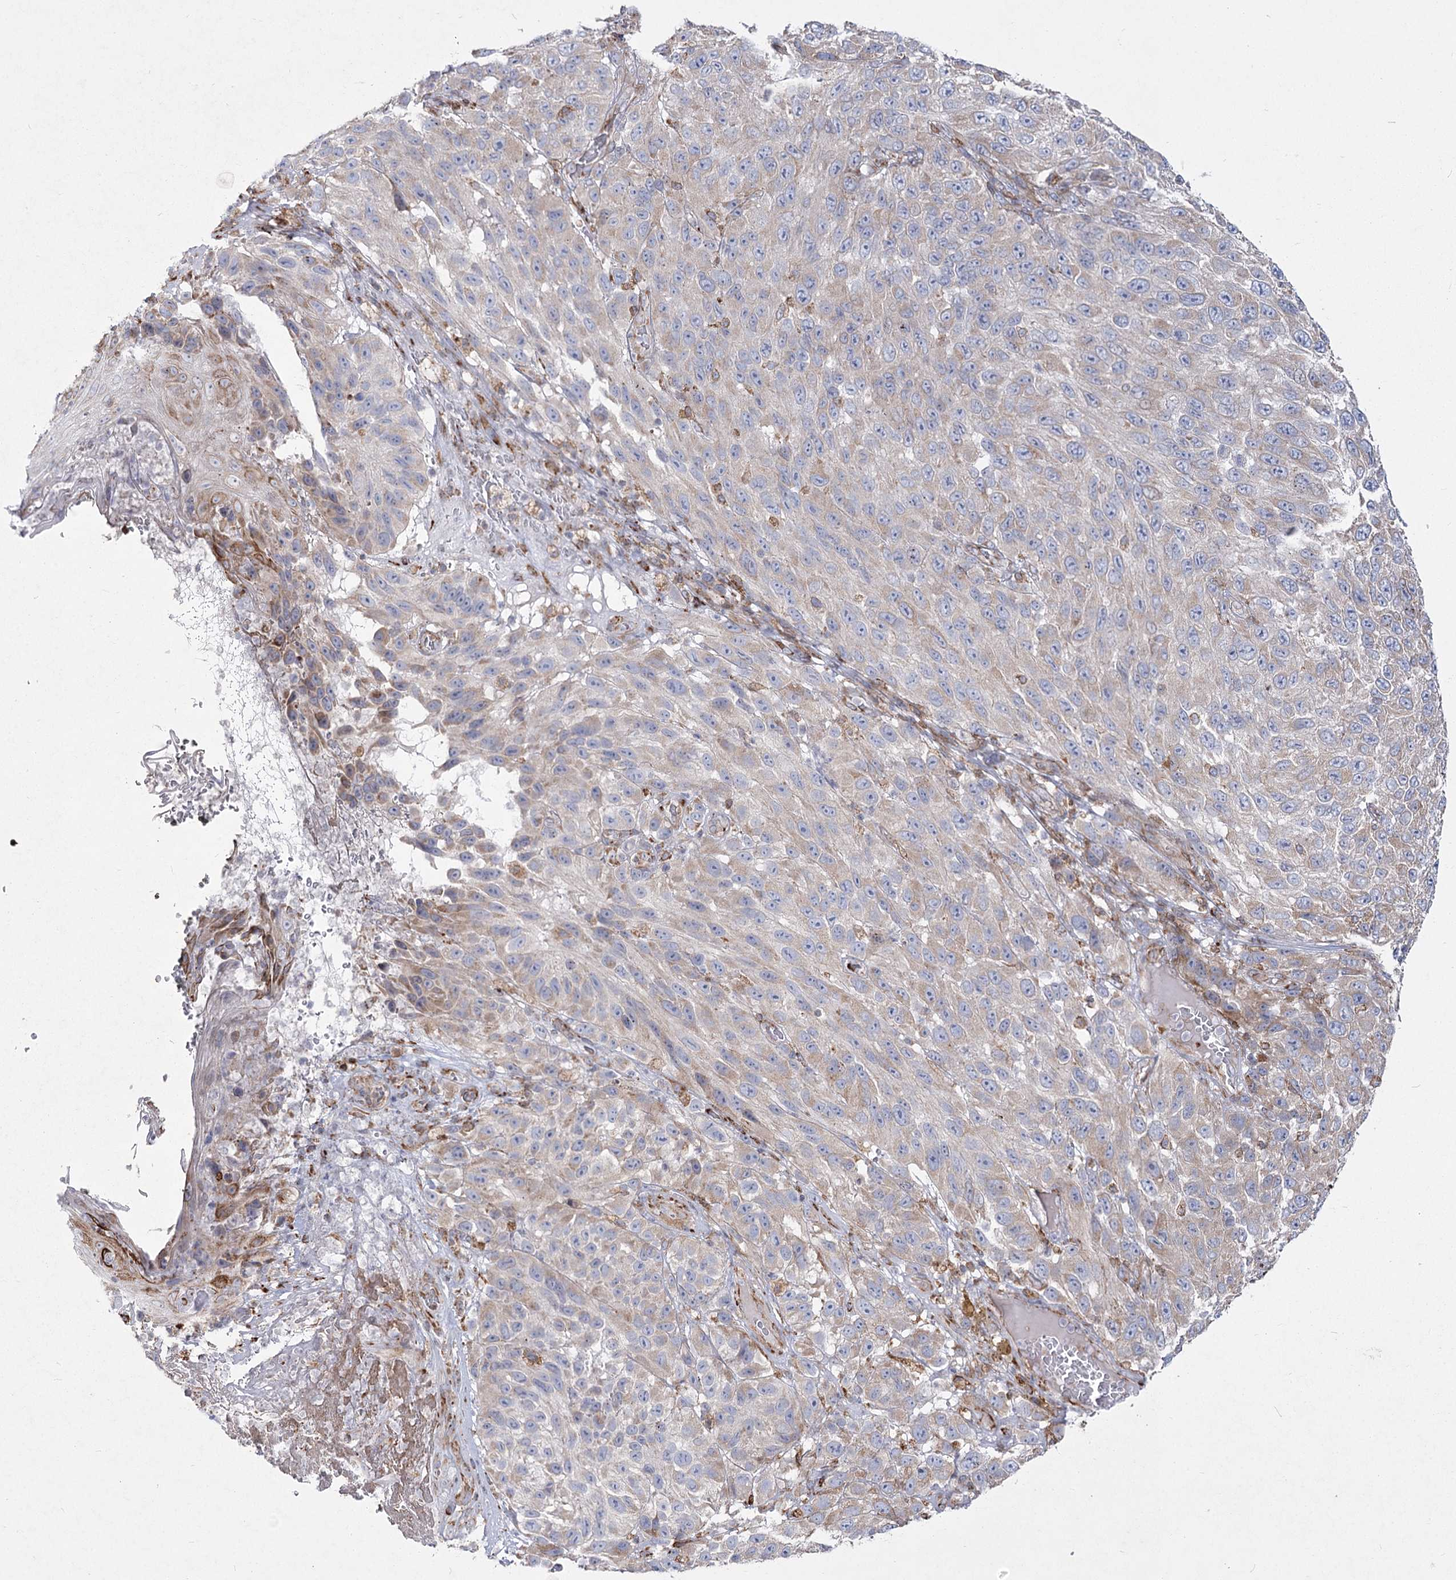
{"staining": {"intensity": "weak", "quantity": "25%-75%", "location": "cytoplasmic/membranous"}, "tissue": "melanoma", "cell_type": "Tumor cells", "image_type": "cancer", "snomed": [{"axis": "morphology", "description": "Malignant melanoma, NOS"}, {"axis": "topography", "description": "Skin"}], "caption": "The histopathology image reveals staining of melanoma, revealing weak cytoplasmic/membranous protein expression (brown color) within tumor cells.", "gene": "NHLRC2", "patient": {"sex": "female", "age": 96}}